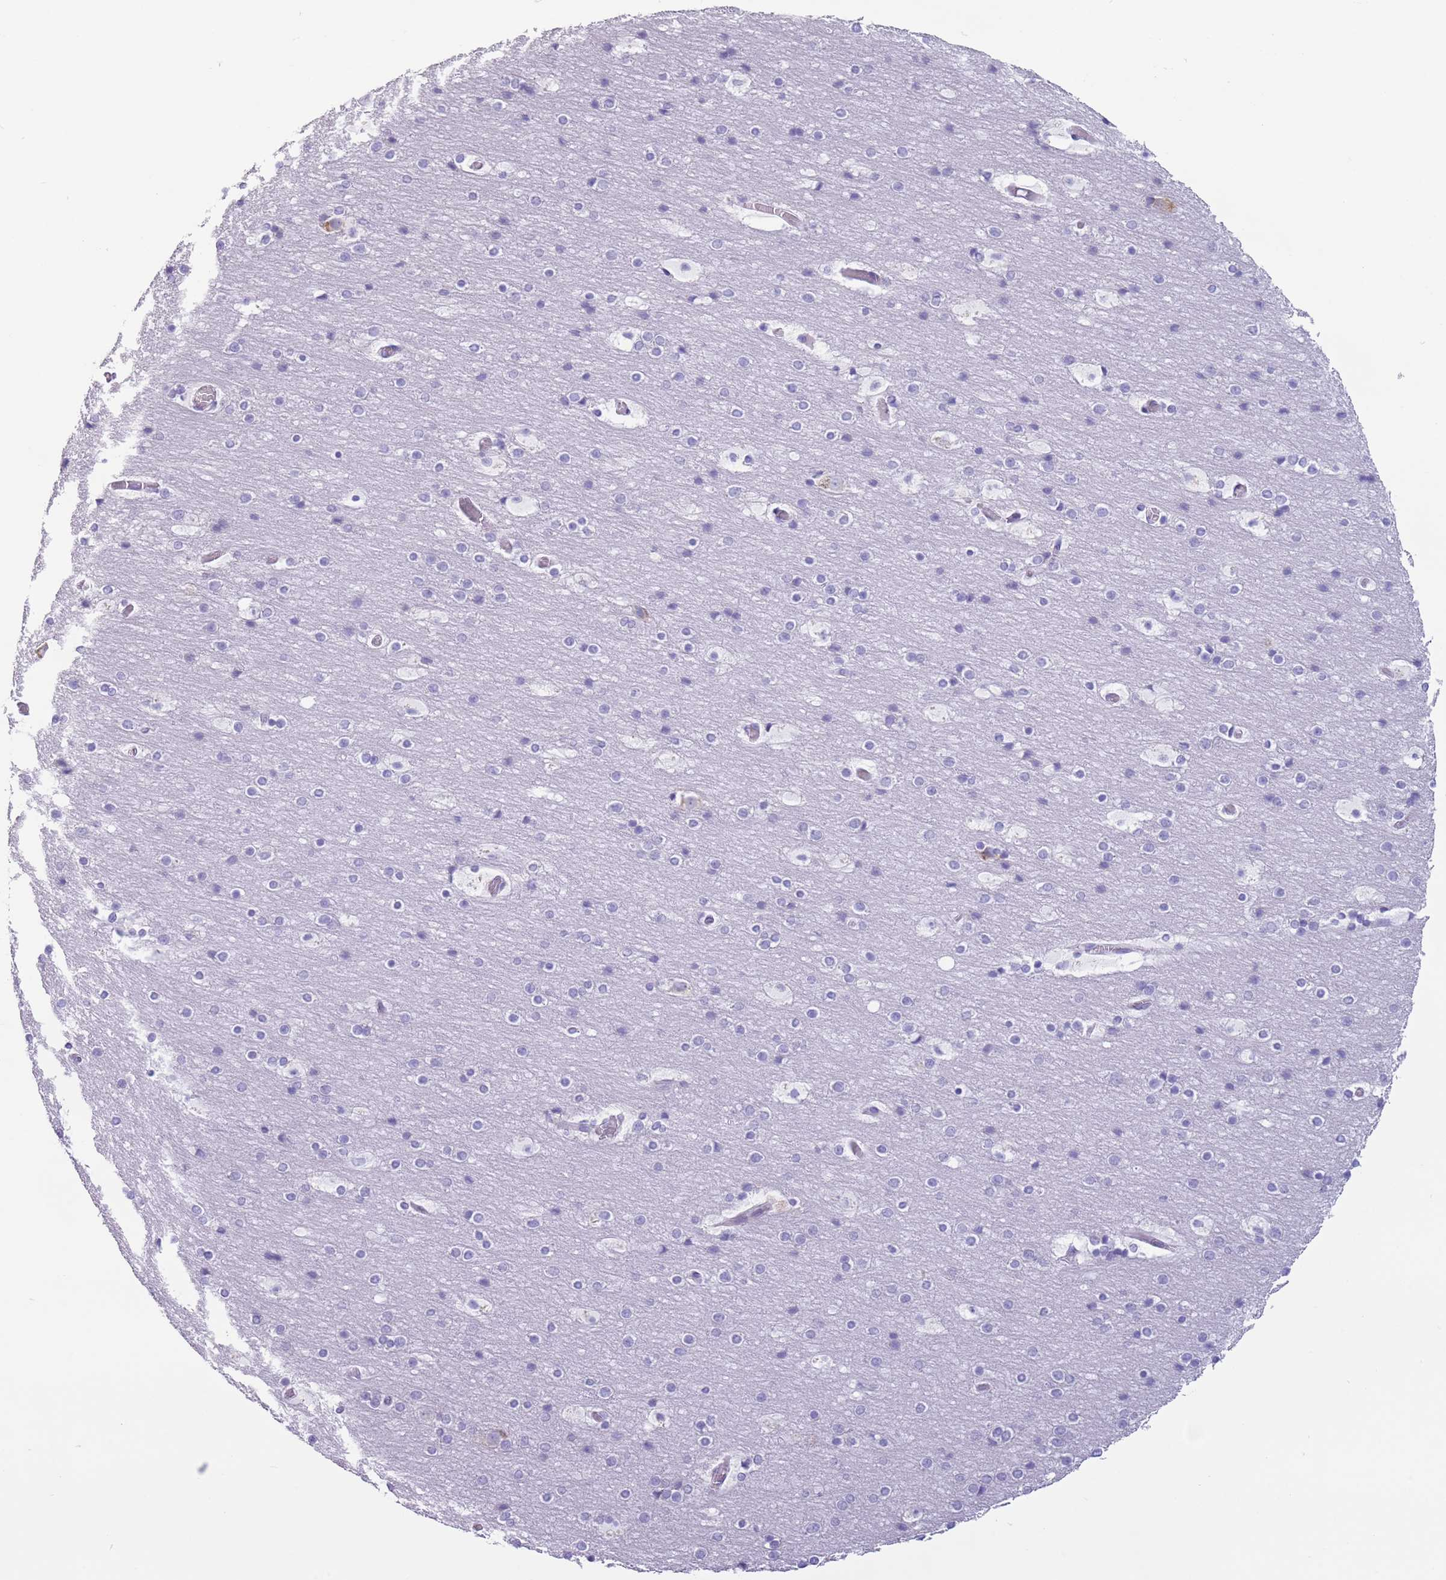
{"staining": {"intensity": "negative", "quantity": "none", "location": "none"}, "tissue": "cerebral cortex", "cell_type": "Endothelial cells", "image_type": "normal", "snomed": [{"axis": "morphology", "description": "Normal tissue, NOS"}, {"axis": "topography", "description": "Cerebral cortex"}], "caption": "The immunohistochemistry photomicrograph has no significant expression in endothelial cells of cerebral cortex.", "gene": "HYOU1", "patient": {"sex": "male", "age": 57}}